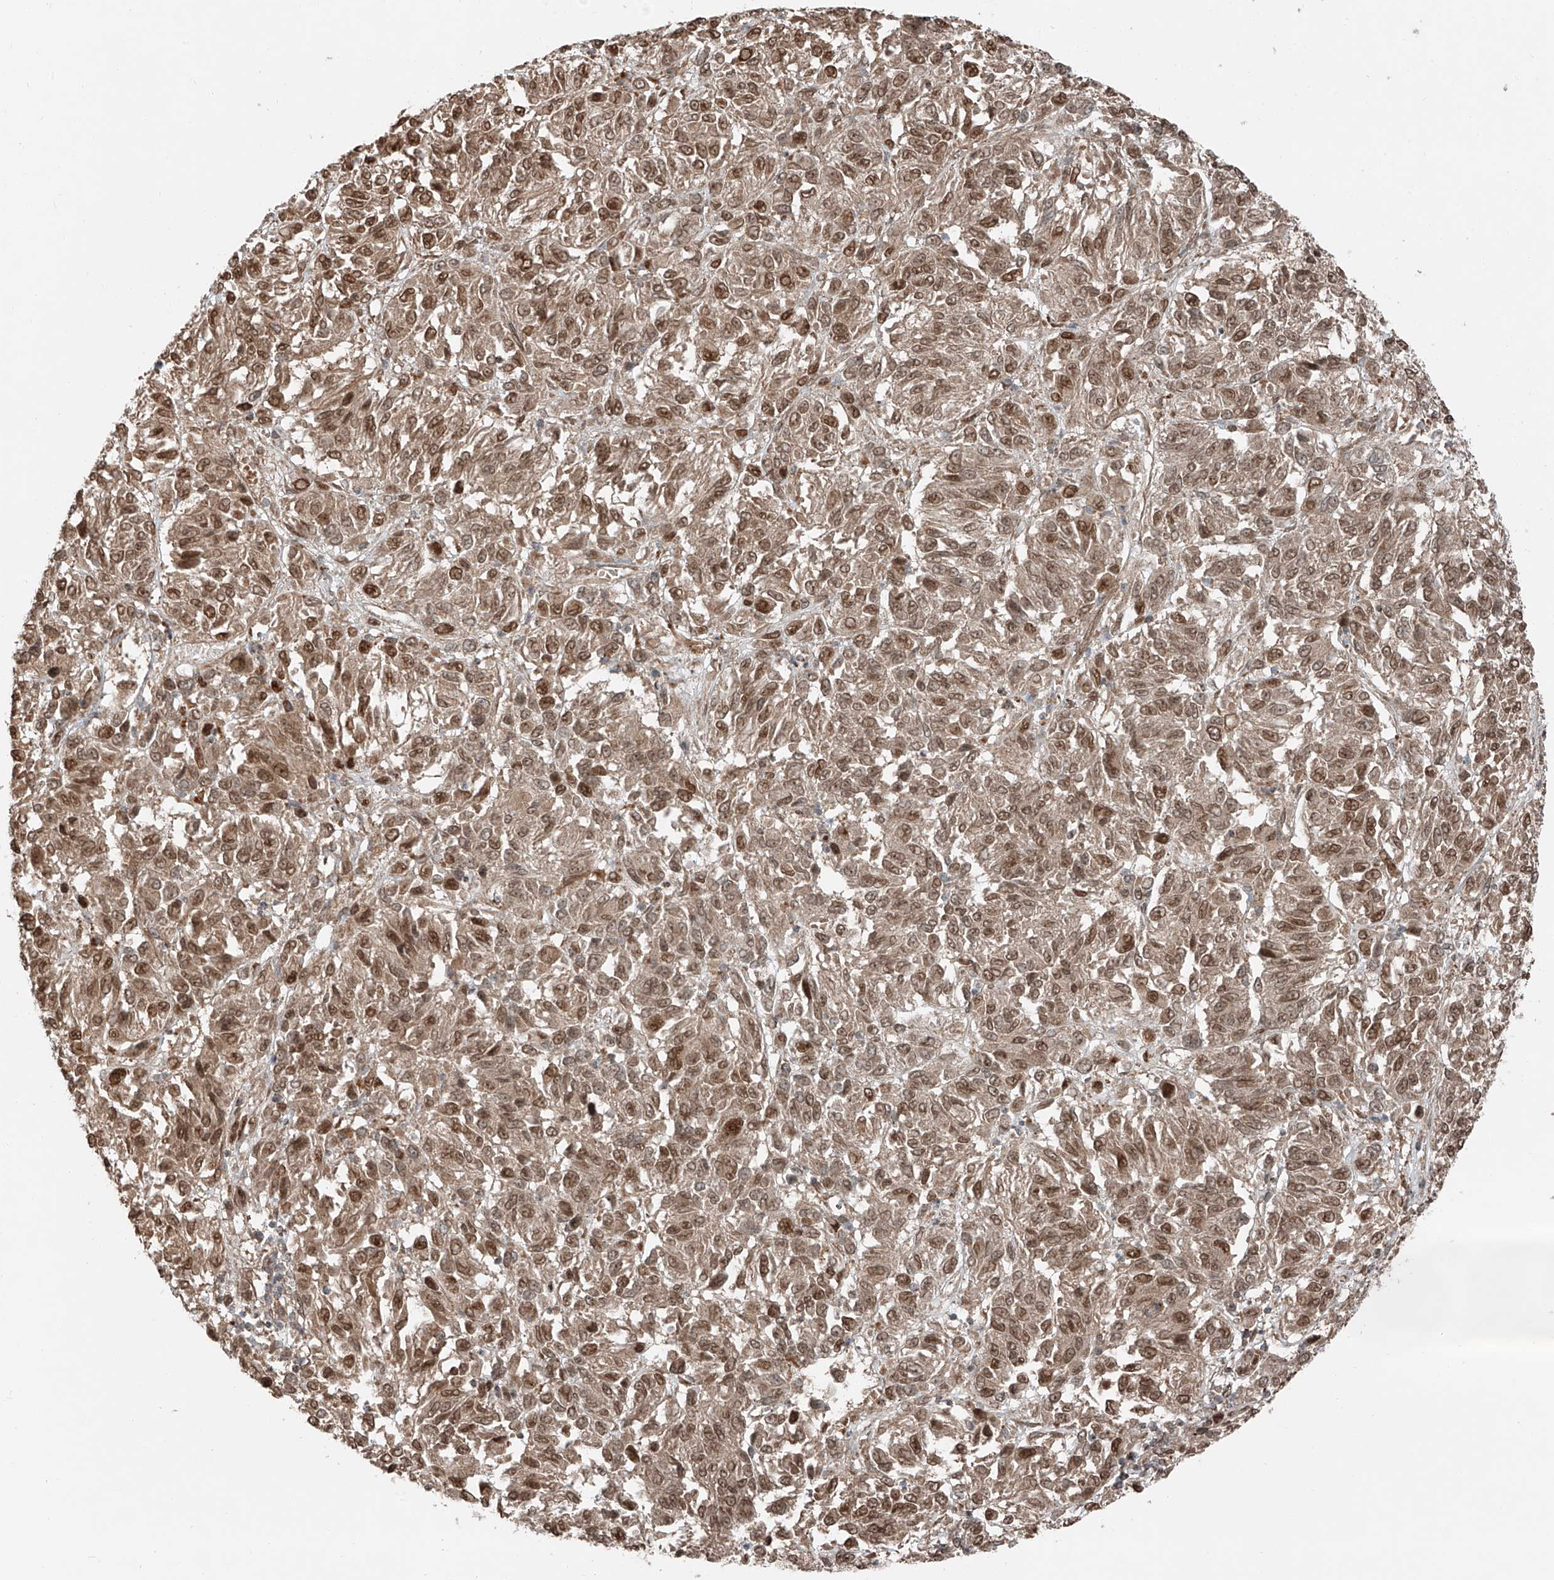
{"staining": {"intensity": "moderate", "quantity": ">75%", "location": "cytoplasmic/membranous,nuclear"}, "tissue": "melanoma", "cell_type": "Tumor cells", "image_type": "cancer", "snomed": [{"axis": "morphology", "description": "Malignant melanoma, Metastatic site"}, {"axis": "topography", "description": "Lung"}], "caption": "Melanoma stained with DAB (3,3'-diaminobenzidine) immunohistochemistry (IHC) shows medium levels of moderate cytoplasmic/membranous and nuclear expression in approximately >75% of tumor cells.", "gene": "CEP162", "patient": {"sex": "male", "age": 64}}